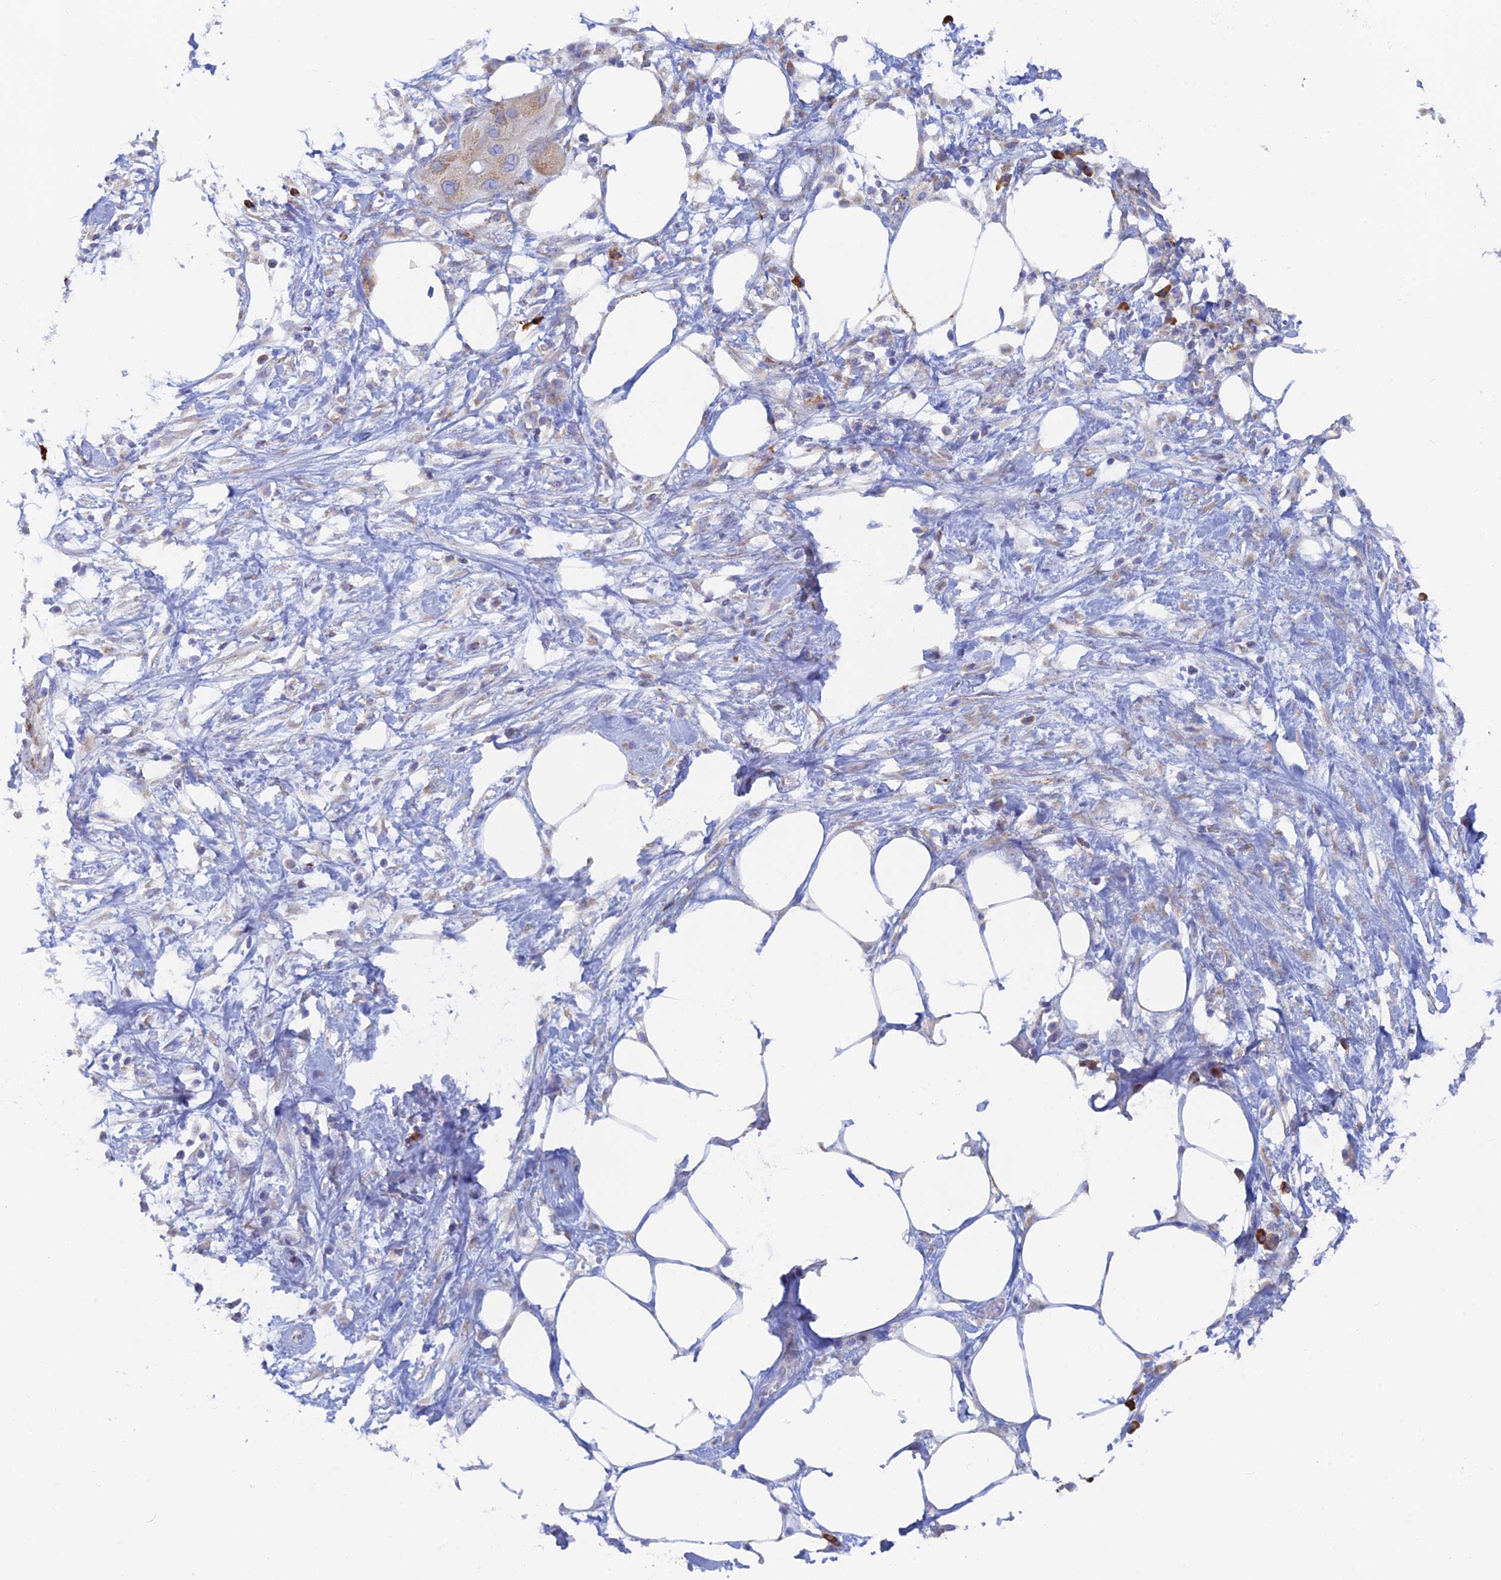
{"staining": {"intensity": "weak", "quantity": "25%-75%", "location": "cytoplasmic/membranous"}, "tissue": "pancreatic cancer", "cell_type": "Tumor cells", "image_type": "cancer", "snomed": [{"axis": "morphology", "description": "Adenocarcinoma, NOS"}, {"axis": "topography", "description": "Pancreas"}], "caption": "DAB (3,3'-diaminobenzidine) immunohistochemical staining of human pancreatic cancer demonstrates weak cytoplasmic/membranous protein positivity in approximately 25%-75% of tumor cells. The protein of interest is stained brown, and the nuclei are stained in blue (DAB (3,3'-diaminobenzidine) IHC with brightfield microscopy, high magnification).", "gene": "WDR35", "patient": {"sex": "male", "age": 68}}